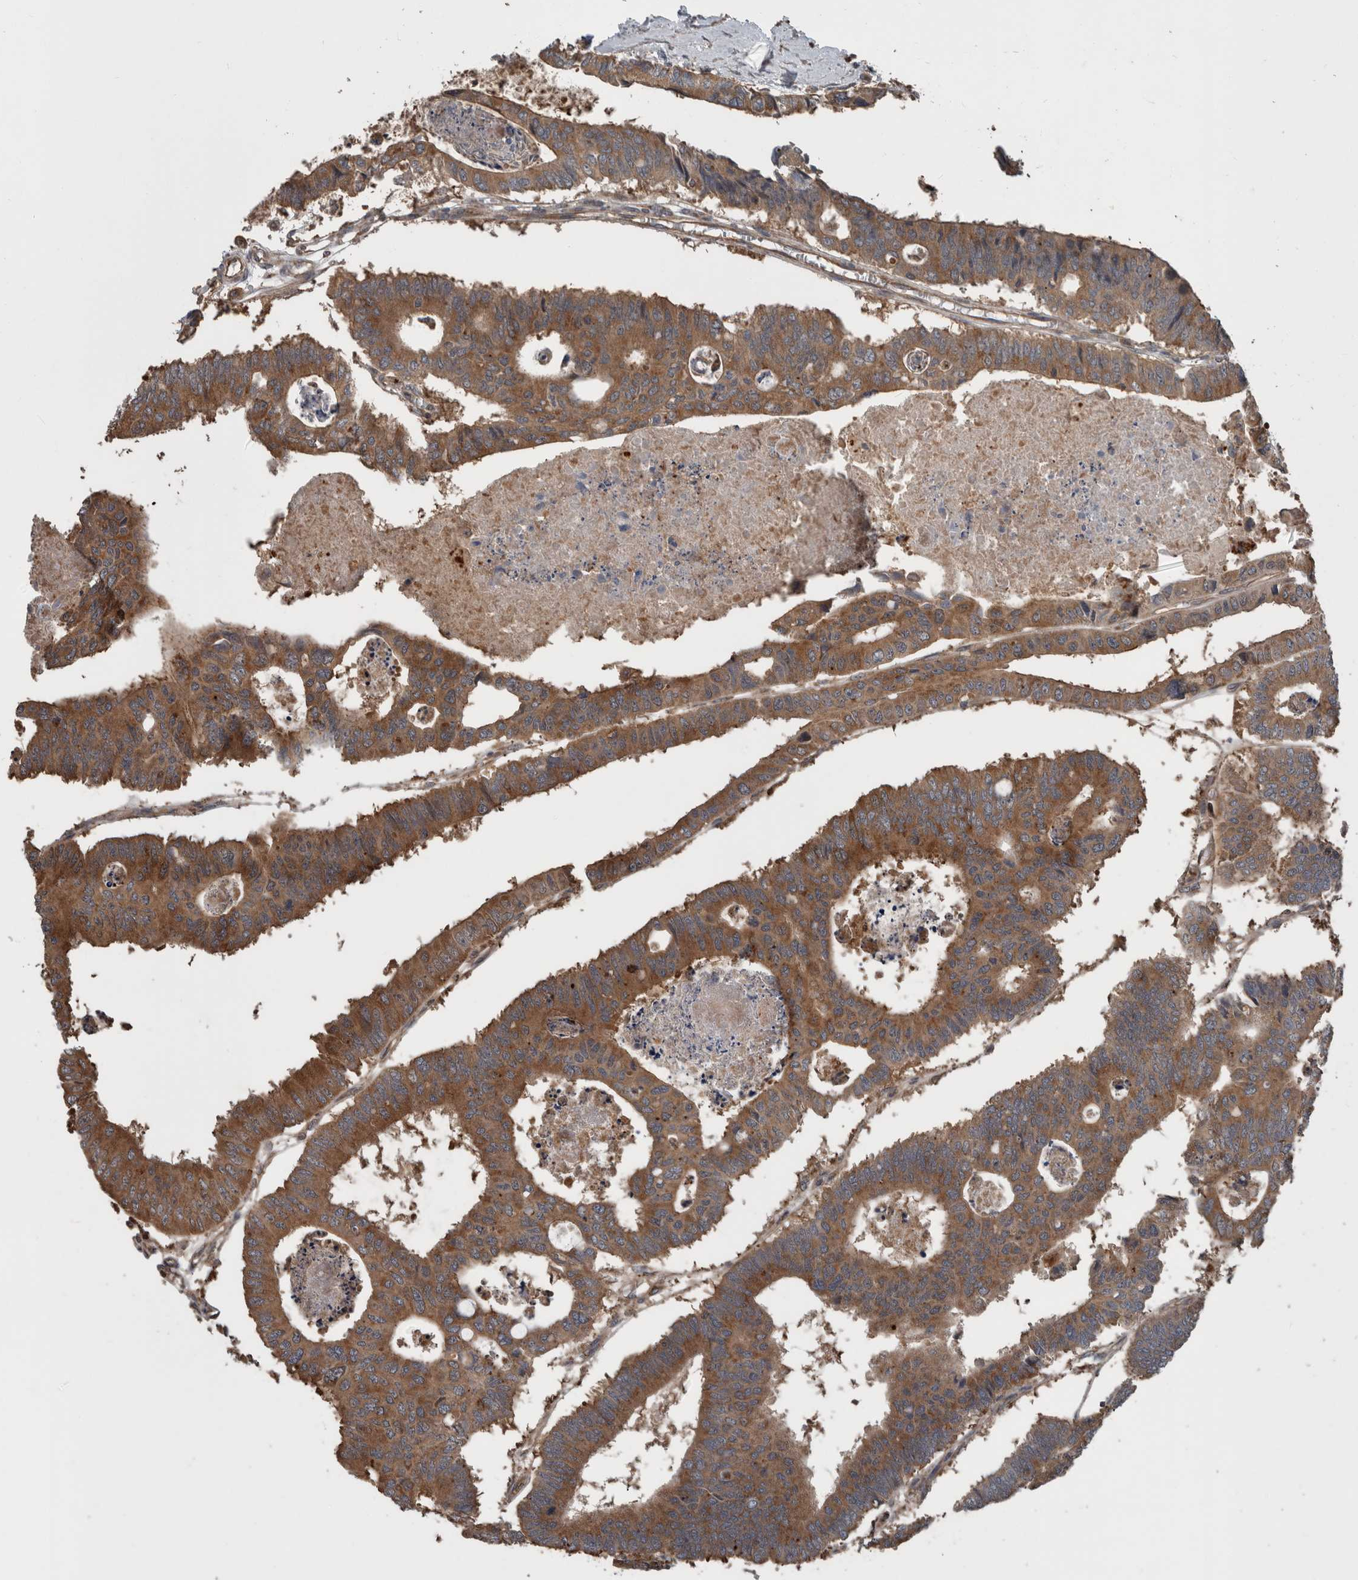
{"staining": {"intensity": "moderate", "quantity": ">75%", "location": "cytoplasmic/membranous"}, "tissue": "colorectal cancer", "cell_type": "Tumor cells", "image_type": "cancer", "snomed": [{"axis": "morphology", "description": "Adenocarcinoma, NOS"}, {"axis": "topography", "description": "Rectum"}], "caption": "Moderate cytoplasmic/membranous expression is identified in approximately >75% of tumor cells in colorectal cancer.", "gene": "RIOK3", "patient": {"sex": "male", "age": 84}}